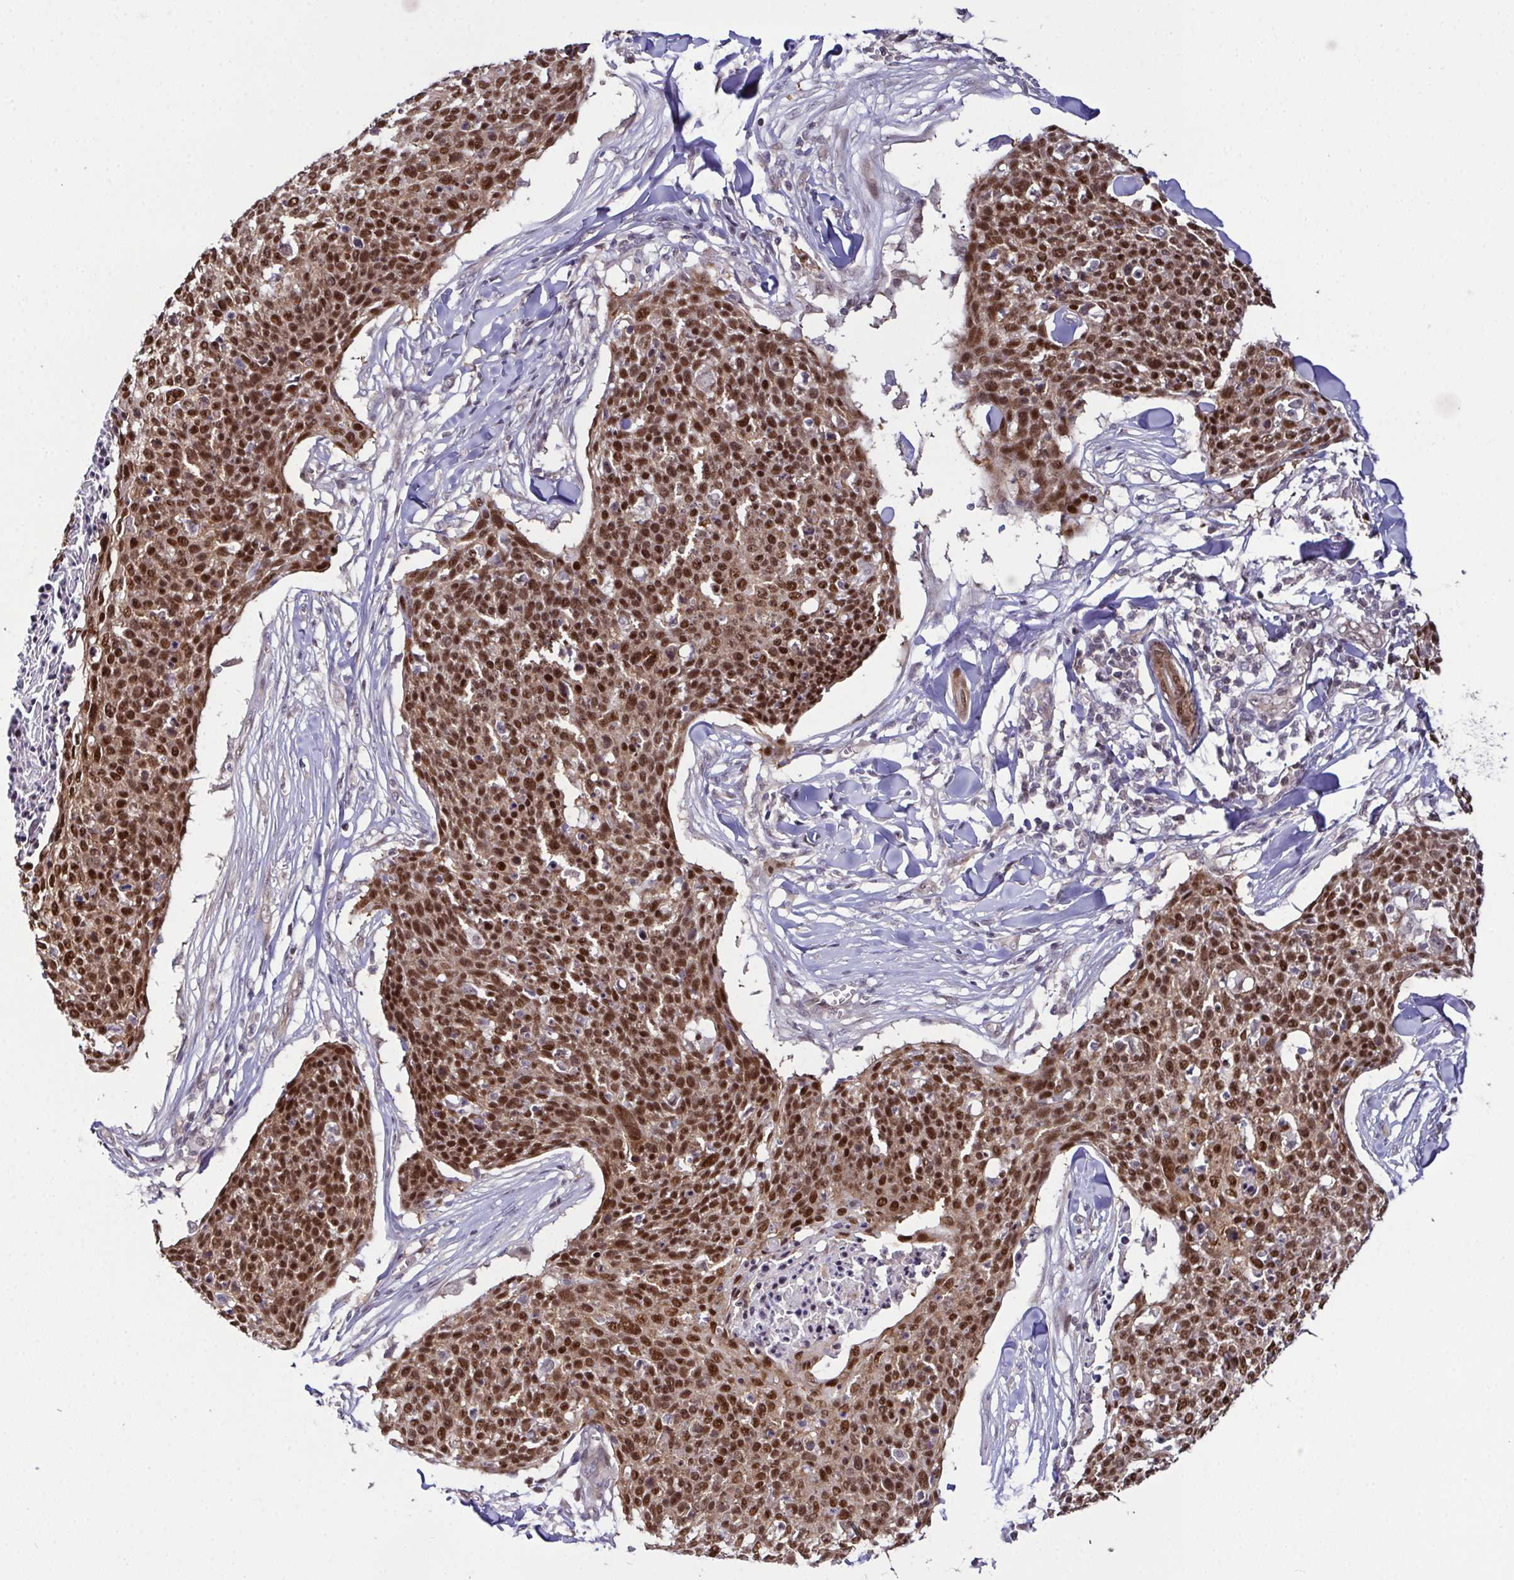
{"staining": {"intensity": "strong", "quantity": ">75%", "location": "nuclear"}, "tissue": "skin cancer", "cell_type": "Tumor cells", "image_type": "cancer", "snomed": [{"axis": "morphology", "description": "Squamous cell carcinoma, NOS"}, {"axis": "topography", "description": "Skin"}, {"axis": "topography", "description": "Vulva"}], "caption": "Immunohistochemistry (IHC) histopathology image of human squamous cell carcinoma (skin) stained for a protein (brown), which reveals high levels of strong nuclear staining in approximately >75% of tumor cells.", "gene": "DNAJB1", "patient": {"sex": "female", "age": 75}}